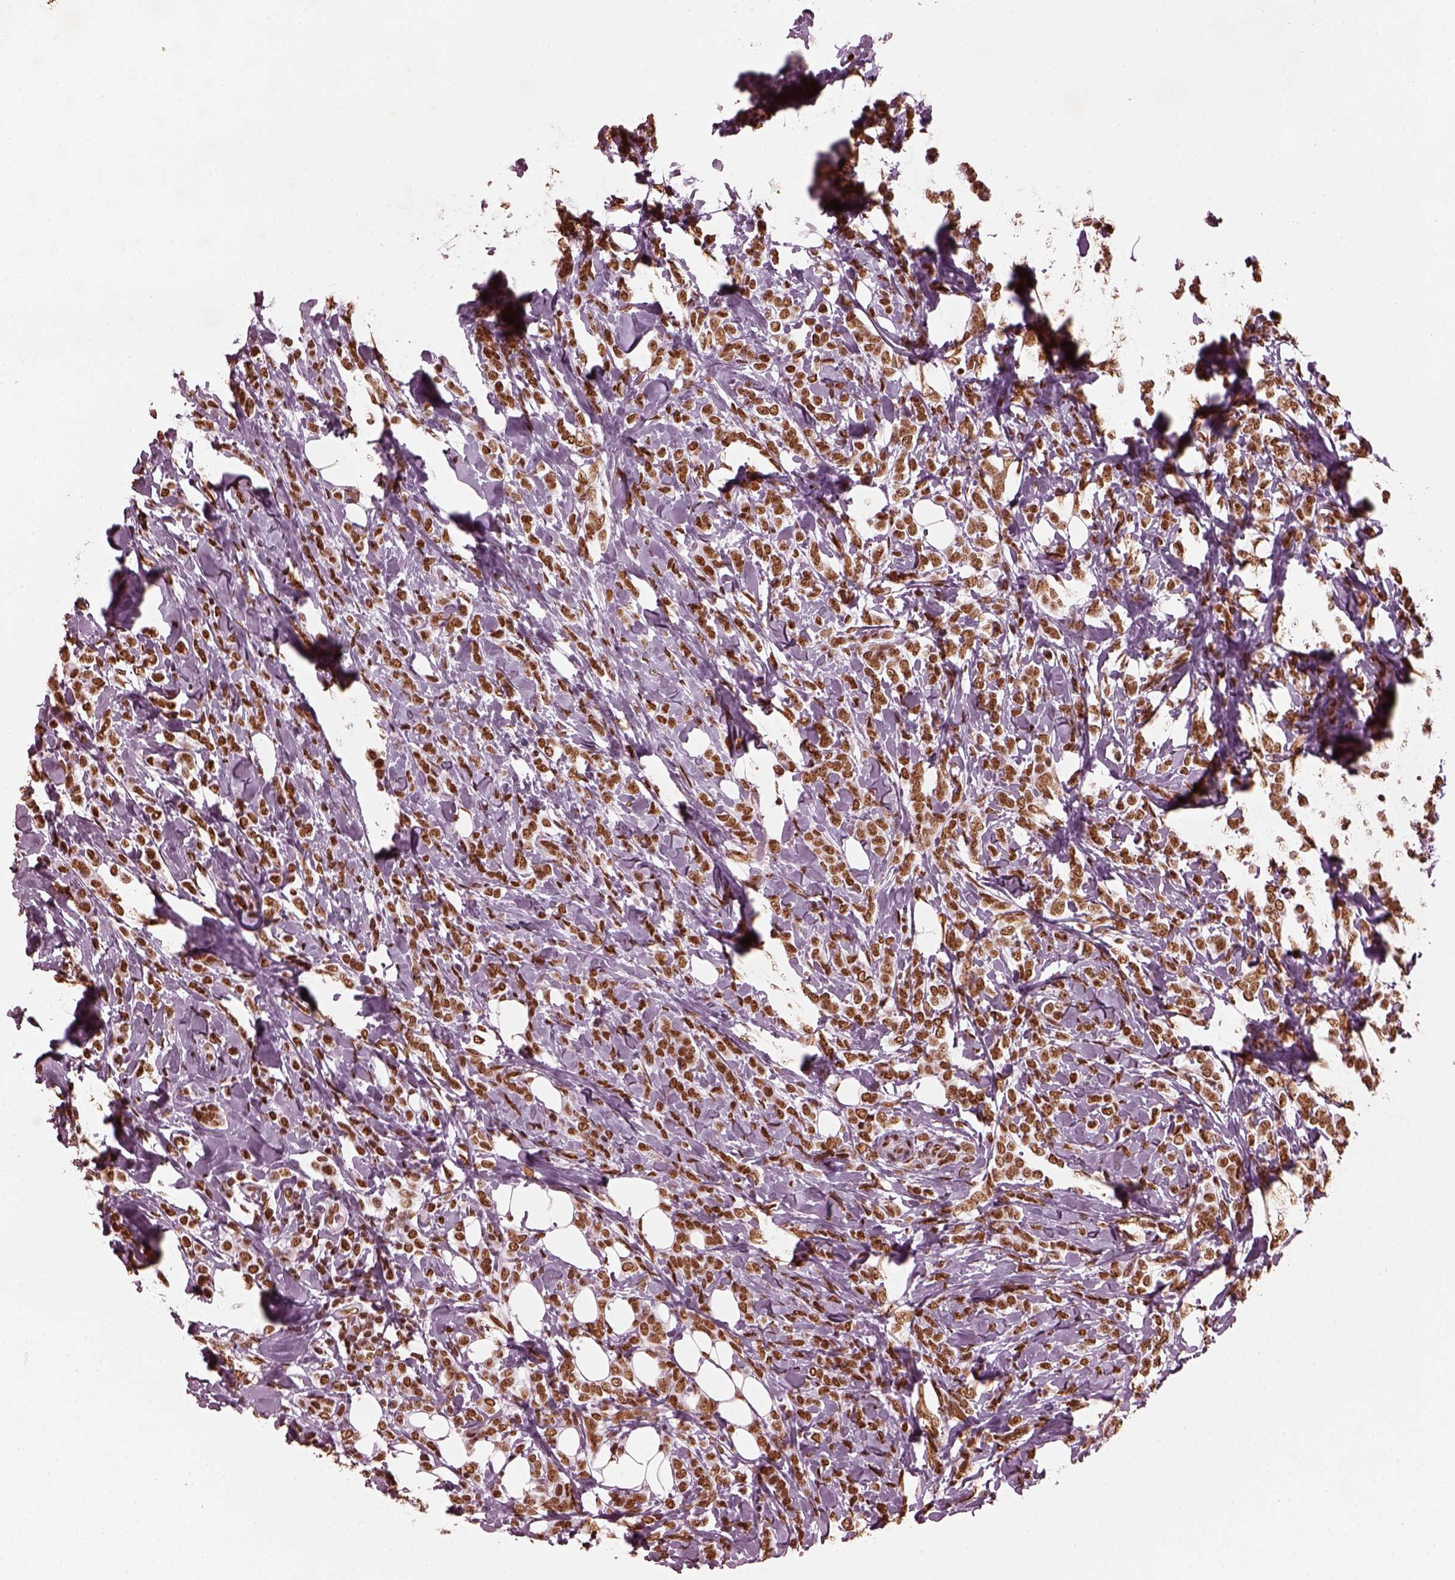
{"staining": {"intensity": "strong", "quantity": ">75%", "location": "nuclear"}, "tissue": "breast cancer", "cell_type": "Tumor cells", "image_type": "cancer", "snomed": [{"axis": "morphology", "description": "Lobular carcinoma"}, {"axis": "topography", "description": "Breast"}], "caption": "About >75% of tumor cells in human breast lobular carcinoma display strong nuclear protein positivity as visualized by brown immunohistochemical staining.", "gene": "CBFA2T3", "patient": {"sex": "female", "age": 49}}